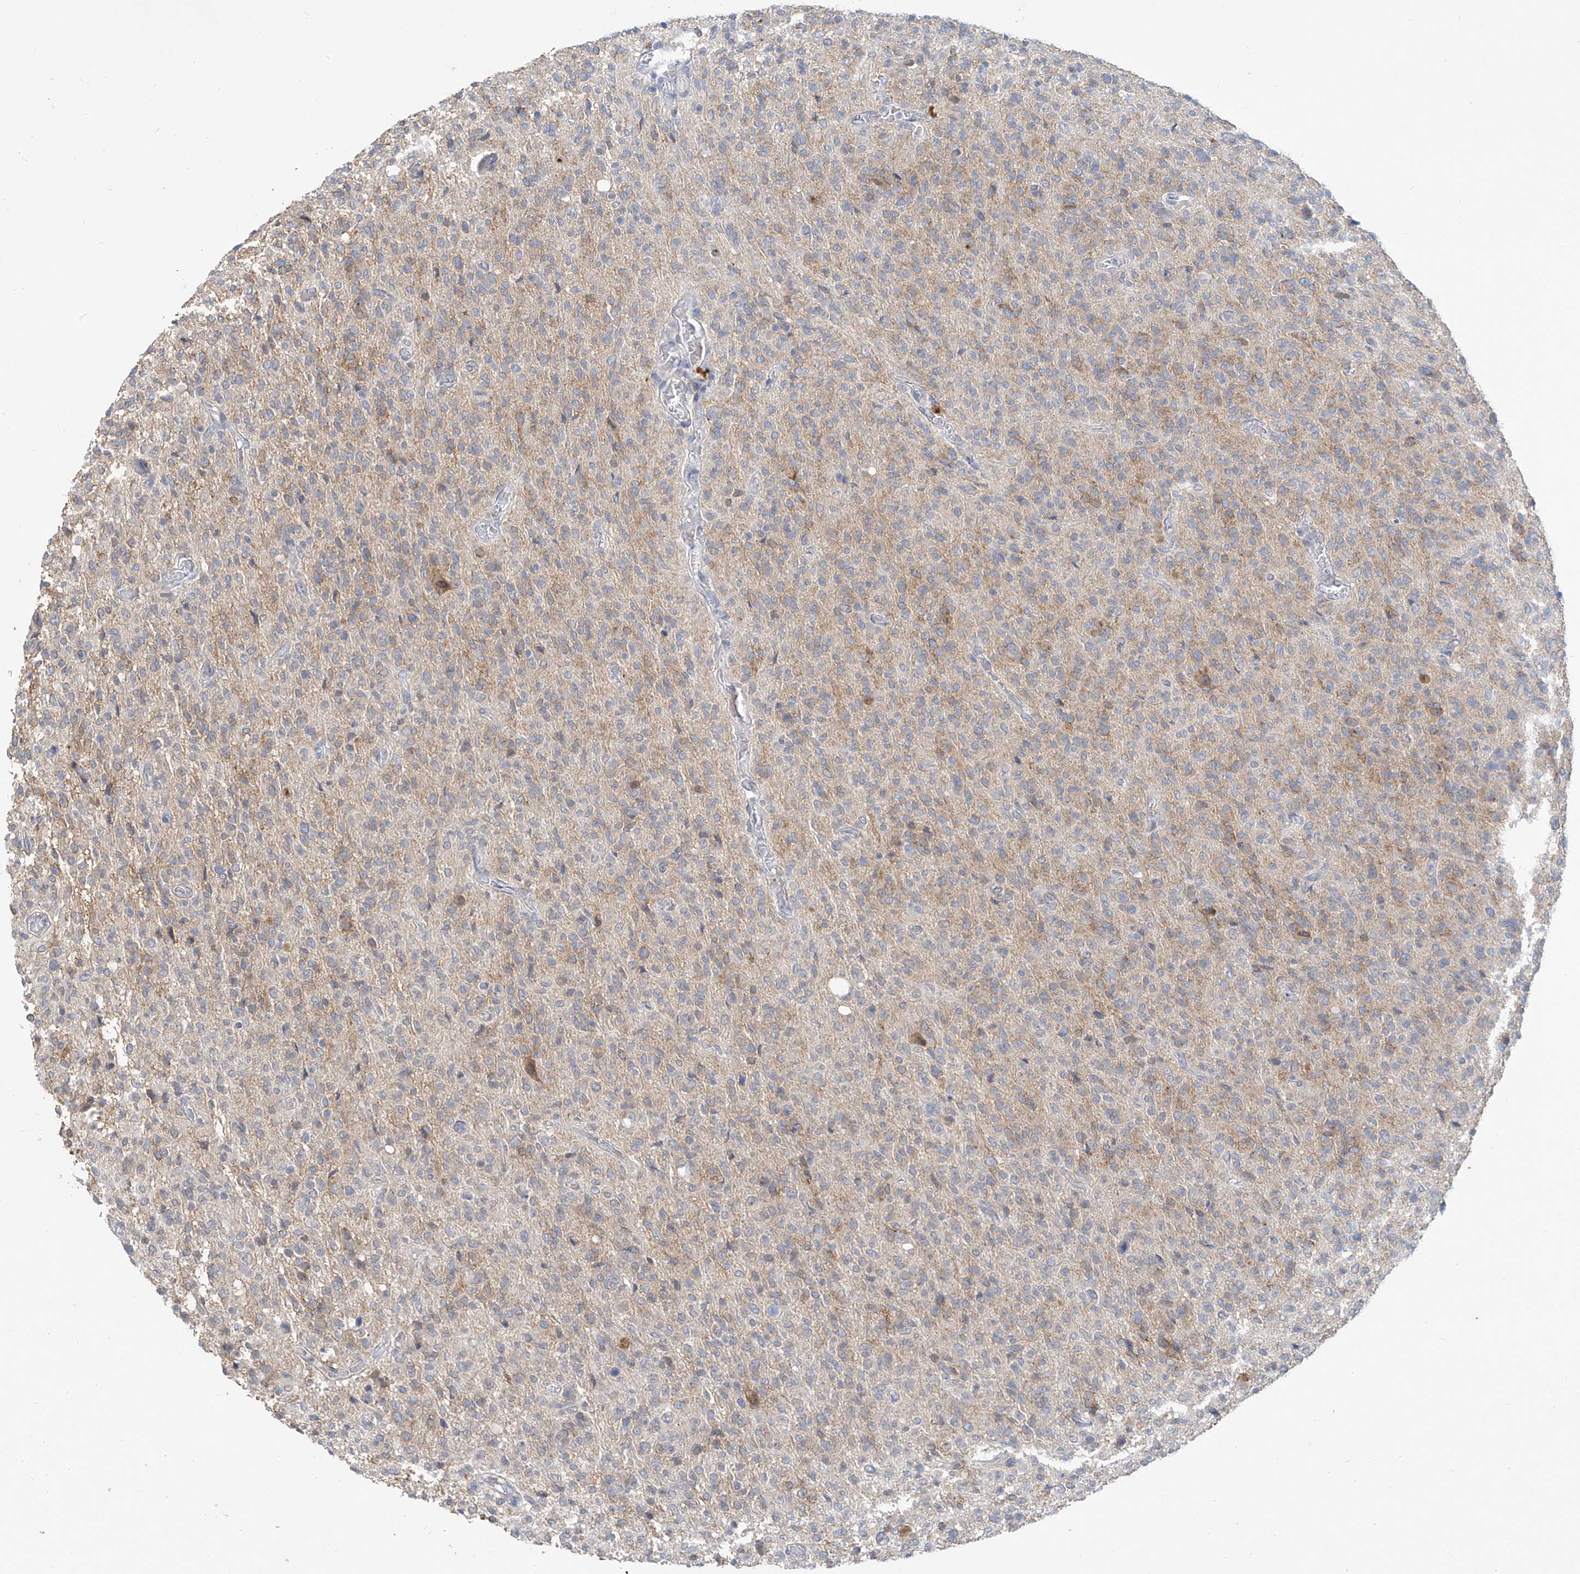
{"staining": {"intensity": "negative", "quantity": "none", "location": "none"}, "tissue": "glioma", "cell_type": "Tumor cells", "image_type": "cancer", "snomed": [{"axis": "morphology", "description": "Glioma, malignant, High grade"}, {"axis": "topography", "description": "Brain"}], "caption": "Human malignant high-grade glioma stained for a protein using immunohistochemistry (IHC) reveals no expression in tumor cells.", "gene": "KRTAP25-1", "patient": {"sex": "female", "age": 57}}